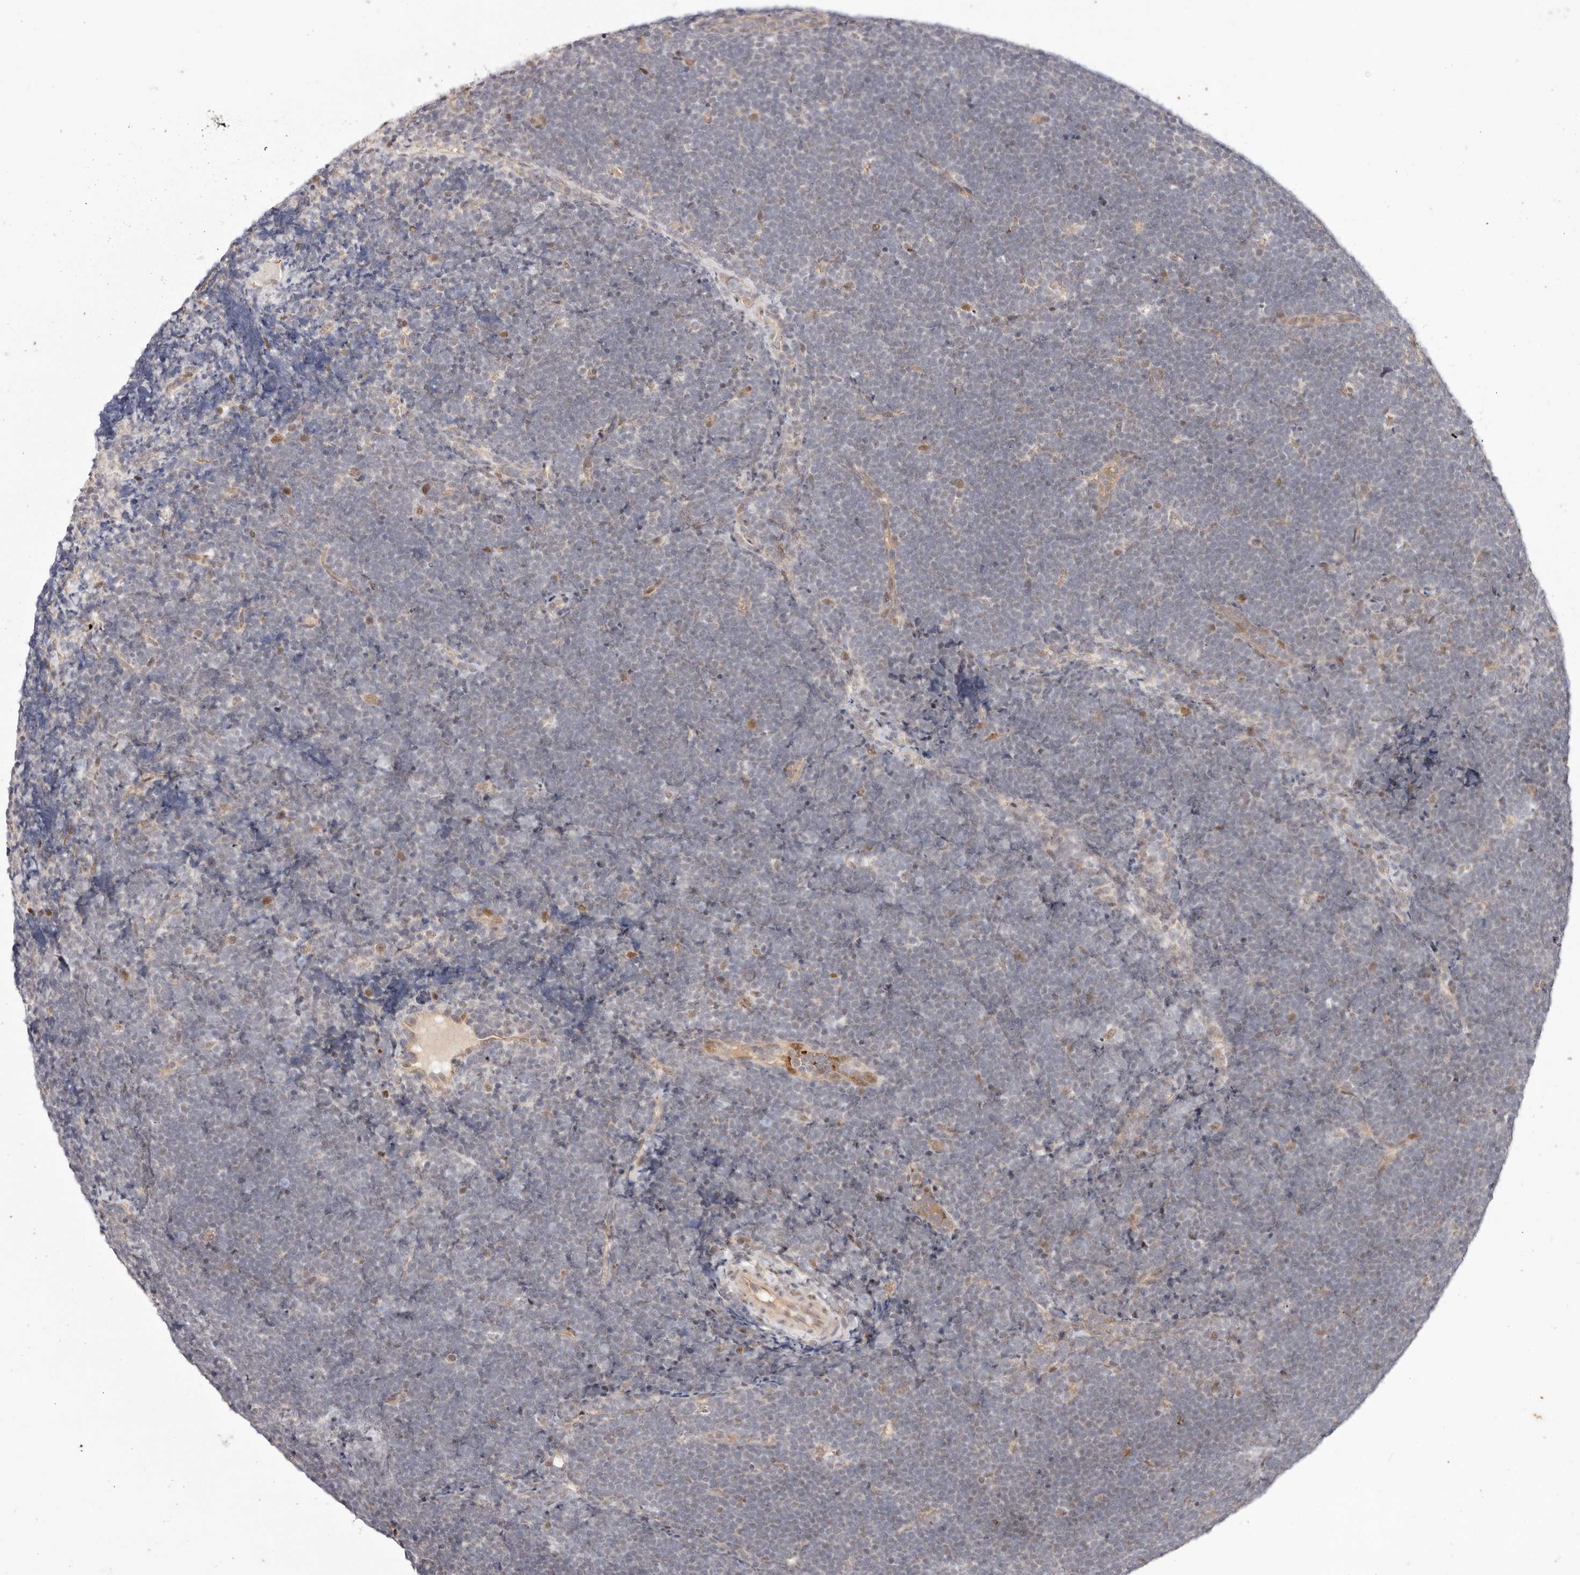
{"staining": {"intensity": "negative", "quantity": "none", "location": "none"}, "tissue": "lymphoma", "cell_type": "Tumor cells", "image_type": "cancer", "snomed": [{"axis": "morphology", "description": "Malignant lymphoma, non-Hodgkin's type, High grade"}, {"axis": "topography", "description": "Lymph node"}], "caption": "DAB (3,3'-diaminobenzidine) immunohistochemical staining of malignant lymphoma, non-Hodgkin's type (high-grade) shows no significant staining in tumor cells. (Immunohistochemistry, brightfield microscopy, high magnification).", "gene": "WRN", "patient": {"sex": "male", "age": 13}}